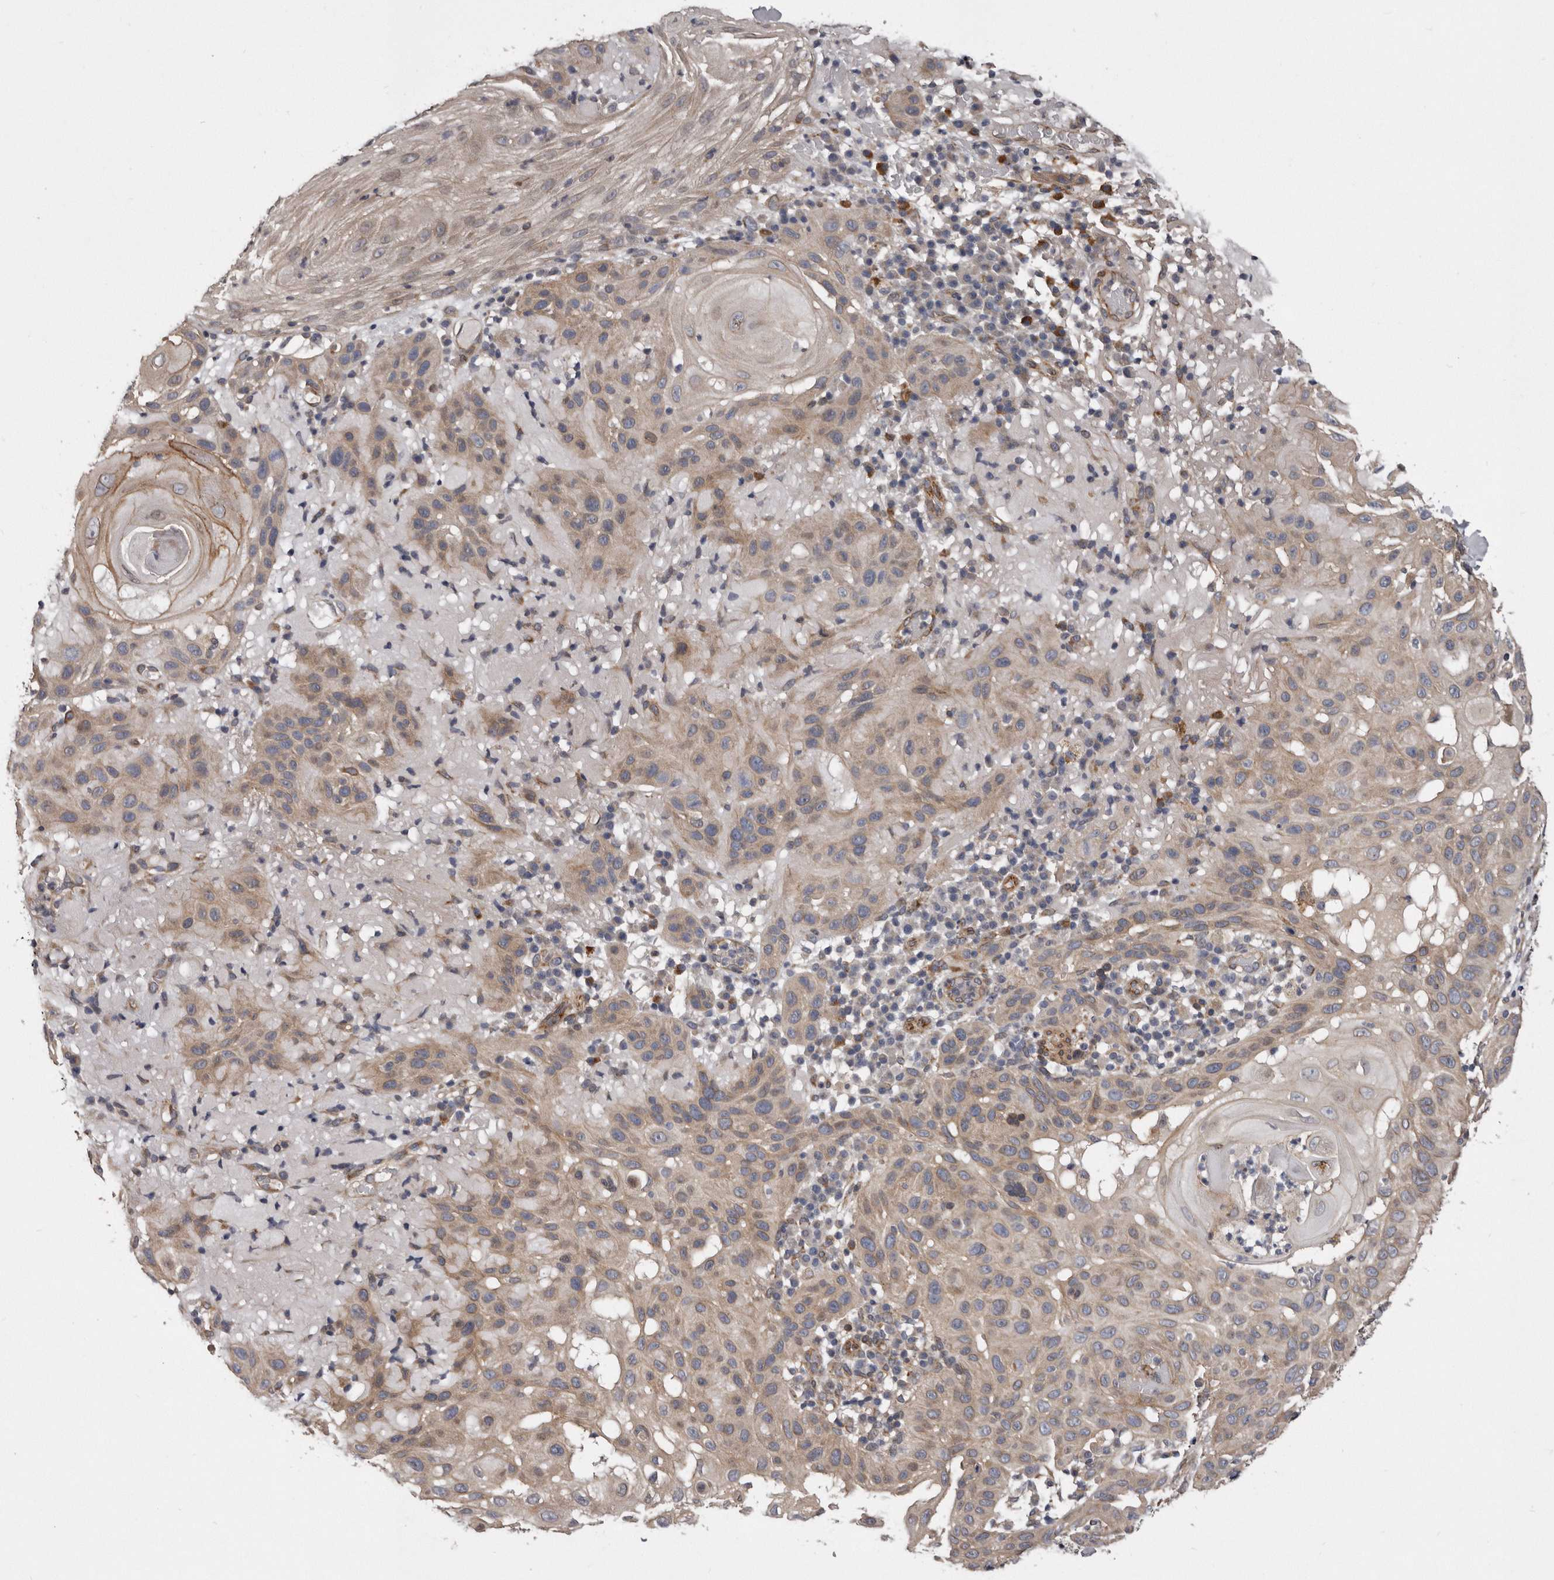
{"staining": {"intensity": "weak", "quantity": "25%-75%", "location": "cytoplasmic/membranous"}, "tissue": "skin cancer", "cell_type": "Tumor cells", "image_type": "cancer", "snomed": [{"axis": "morphology", "description": "Normal tissue, NOS"}, {"axis": "morphology", "description": "Squamous cell carcinoma, NOS"}, {"axis": "topography", "description": "Skin"}], "caption": "Skin squamous cell carcinoma tissue reveals weak cytoplasmic/membranous staining in about 25%-75% of tumor cells Immunohistochemistry (ihc) stains the protein in brown and the nuclei are stained blue.", "gene": "ARMCX1", "patient": {"sex": "female", "age": 96}}